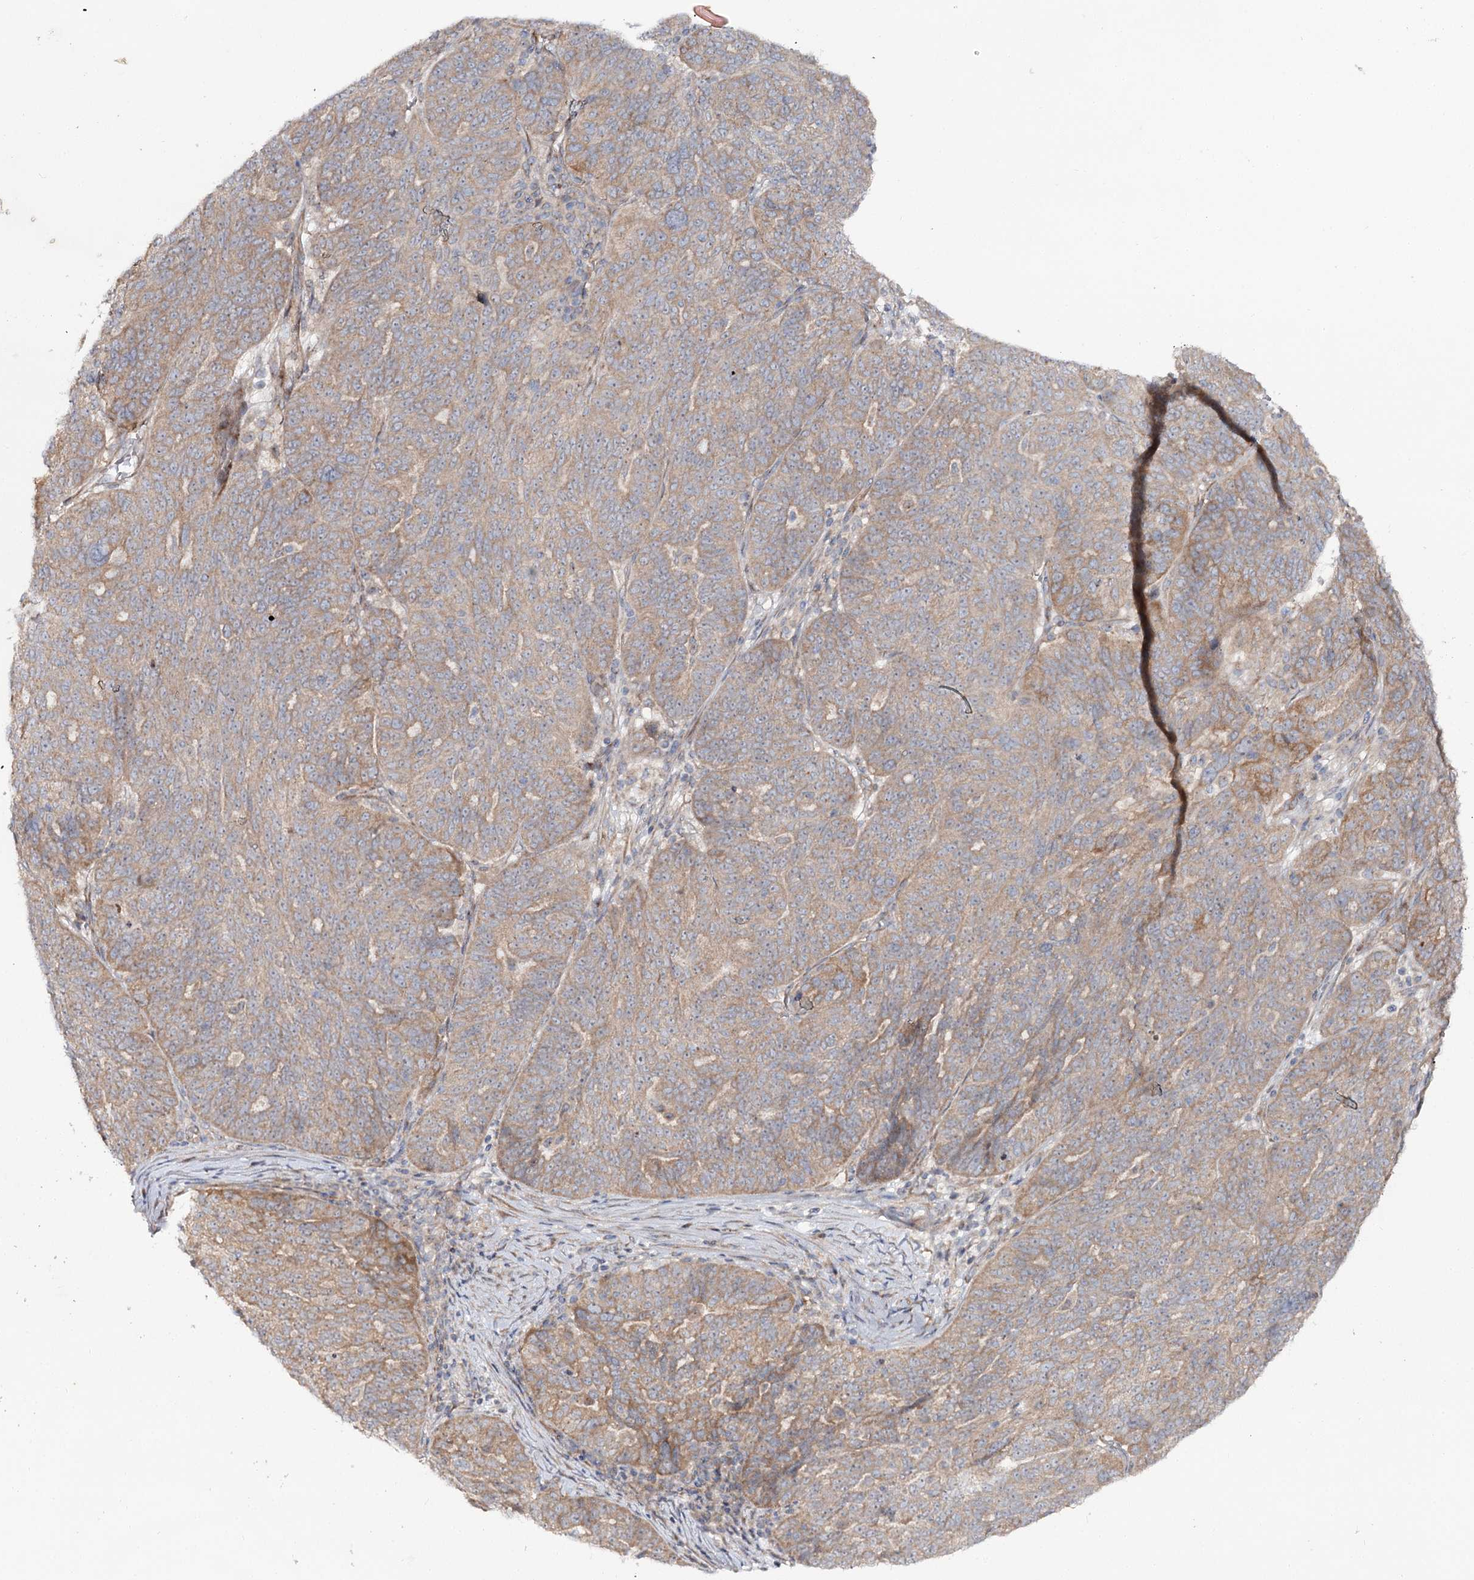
{"staining": {"intensity": "moderate", "quantity": ">75%", "location": "cytoplasmic/membranous"}, "tissue": "ovarian cancer", "cell_type": "Tumor cells", "image_type": "cancer", "snomed": [{"axis": "morphology", "description": "Cystadenocarcinoma, serous, NOS"}, {"axis": "topography", "description": "Ovary"}], "caption": "Brown immunohistochemical staining in serous cystadenocarcinoma (ovarian) shows moderate cytoplasmic/membranous staining in about >75% of tumor cells.", "gene": "C11orf80", "patient": {"sex": "female", "age": 59}}